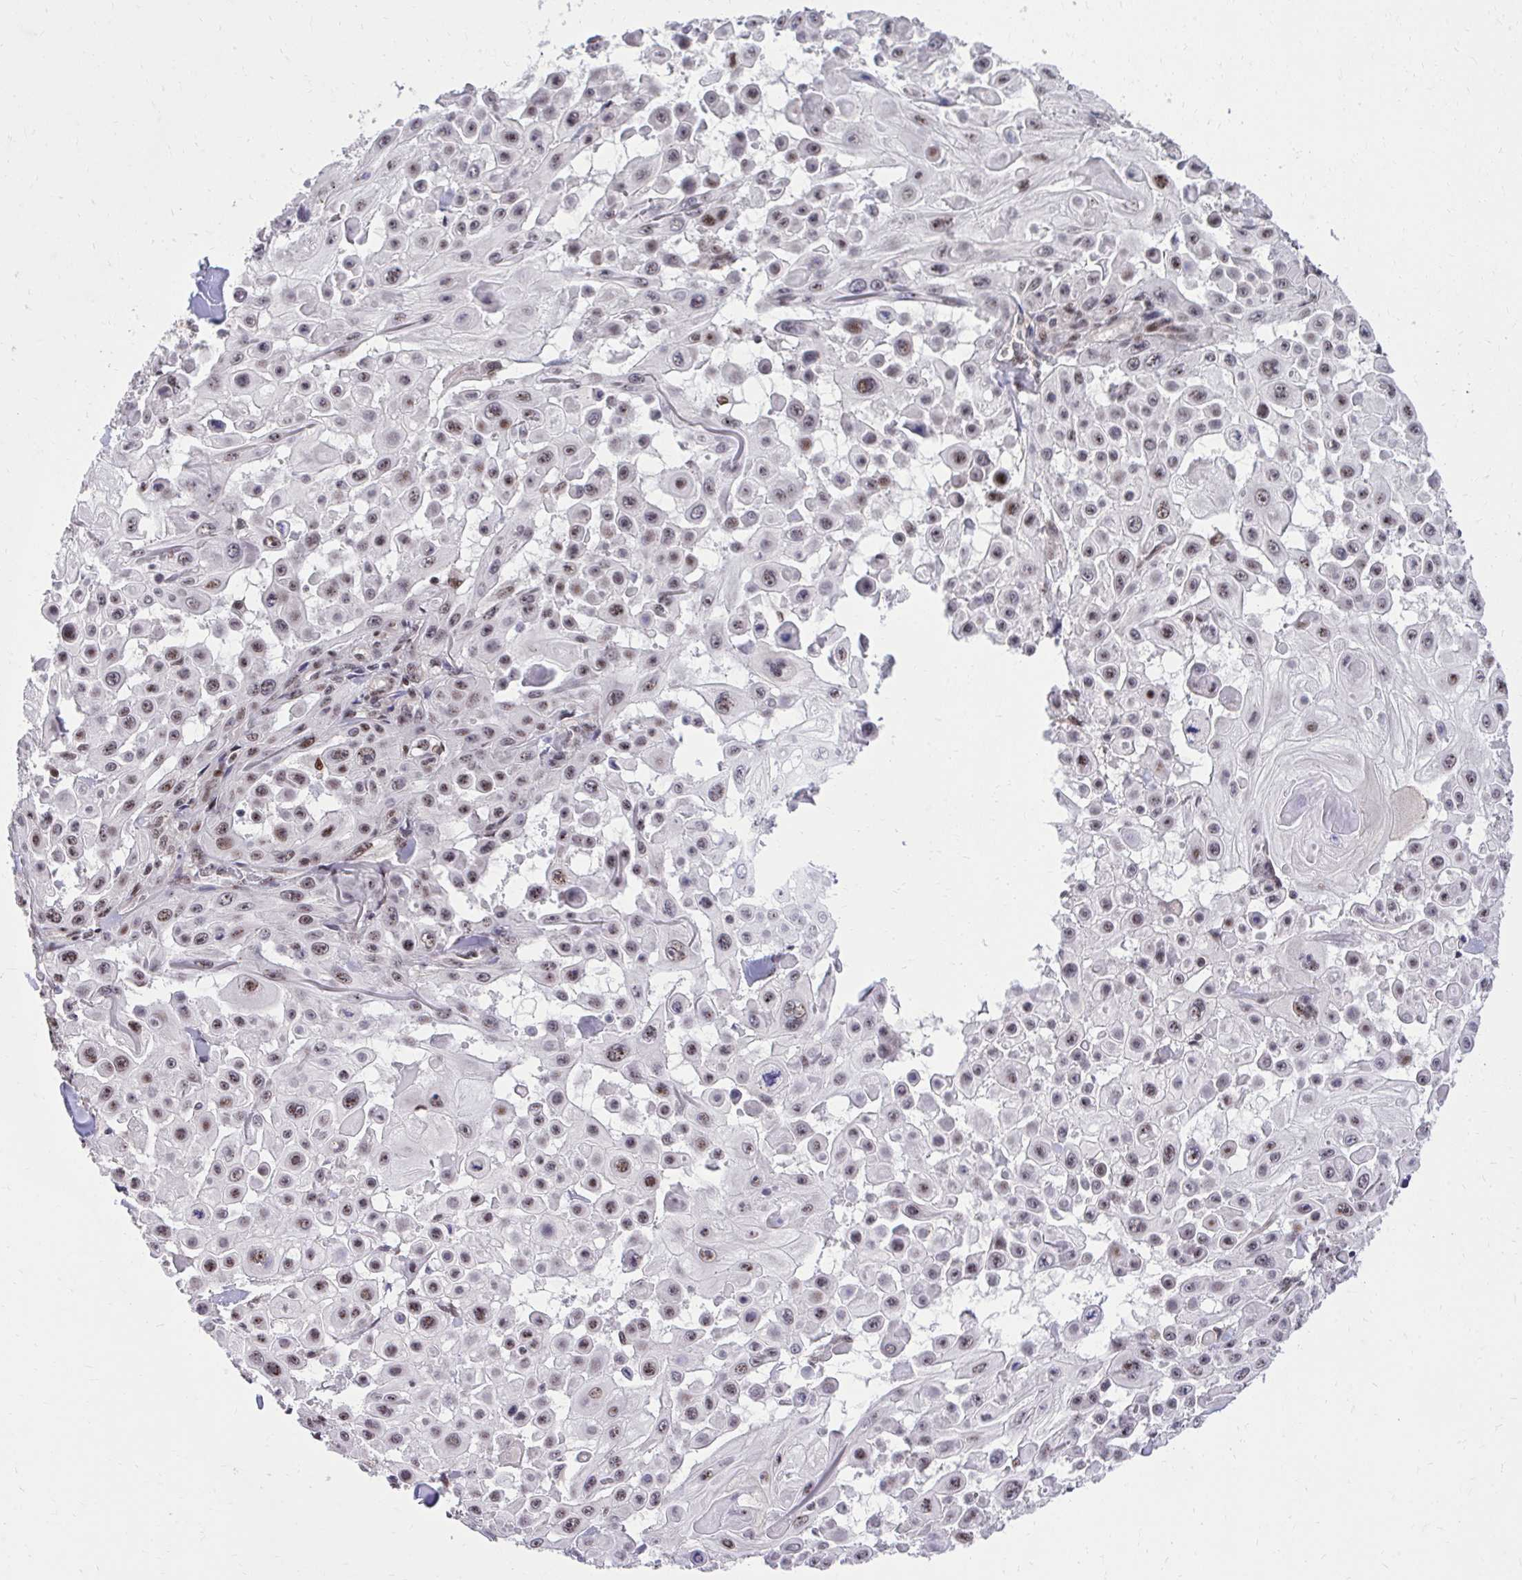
{"staining": {"intensity": "strong", "quantity": "25%-75%", "location": "nuclear"}, "tissue": "skin cancer", "cell_type": "Tumor cells", "image_type": "cancer", "snomed": [{"axis": "morphology", "description": "Squamous cell carcinoma, NOS"}, {"axis": "topography", "description": "Skin"}], "caption": "Skin cancer (squamous cell carcinoma) tissue displays strong nuclear positivity in approximately 25%-75% of tumor cells The protein of interest is stained brown, and the nuclei are stained in blue (DAB IHC with brightfield microscopy, high magnification).", "gene": "HOXA4", "patient": {"sex": "male", "age": 91}}